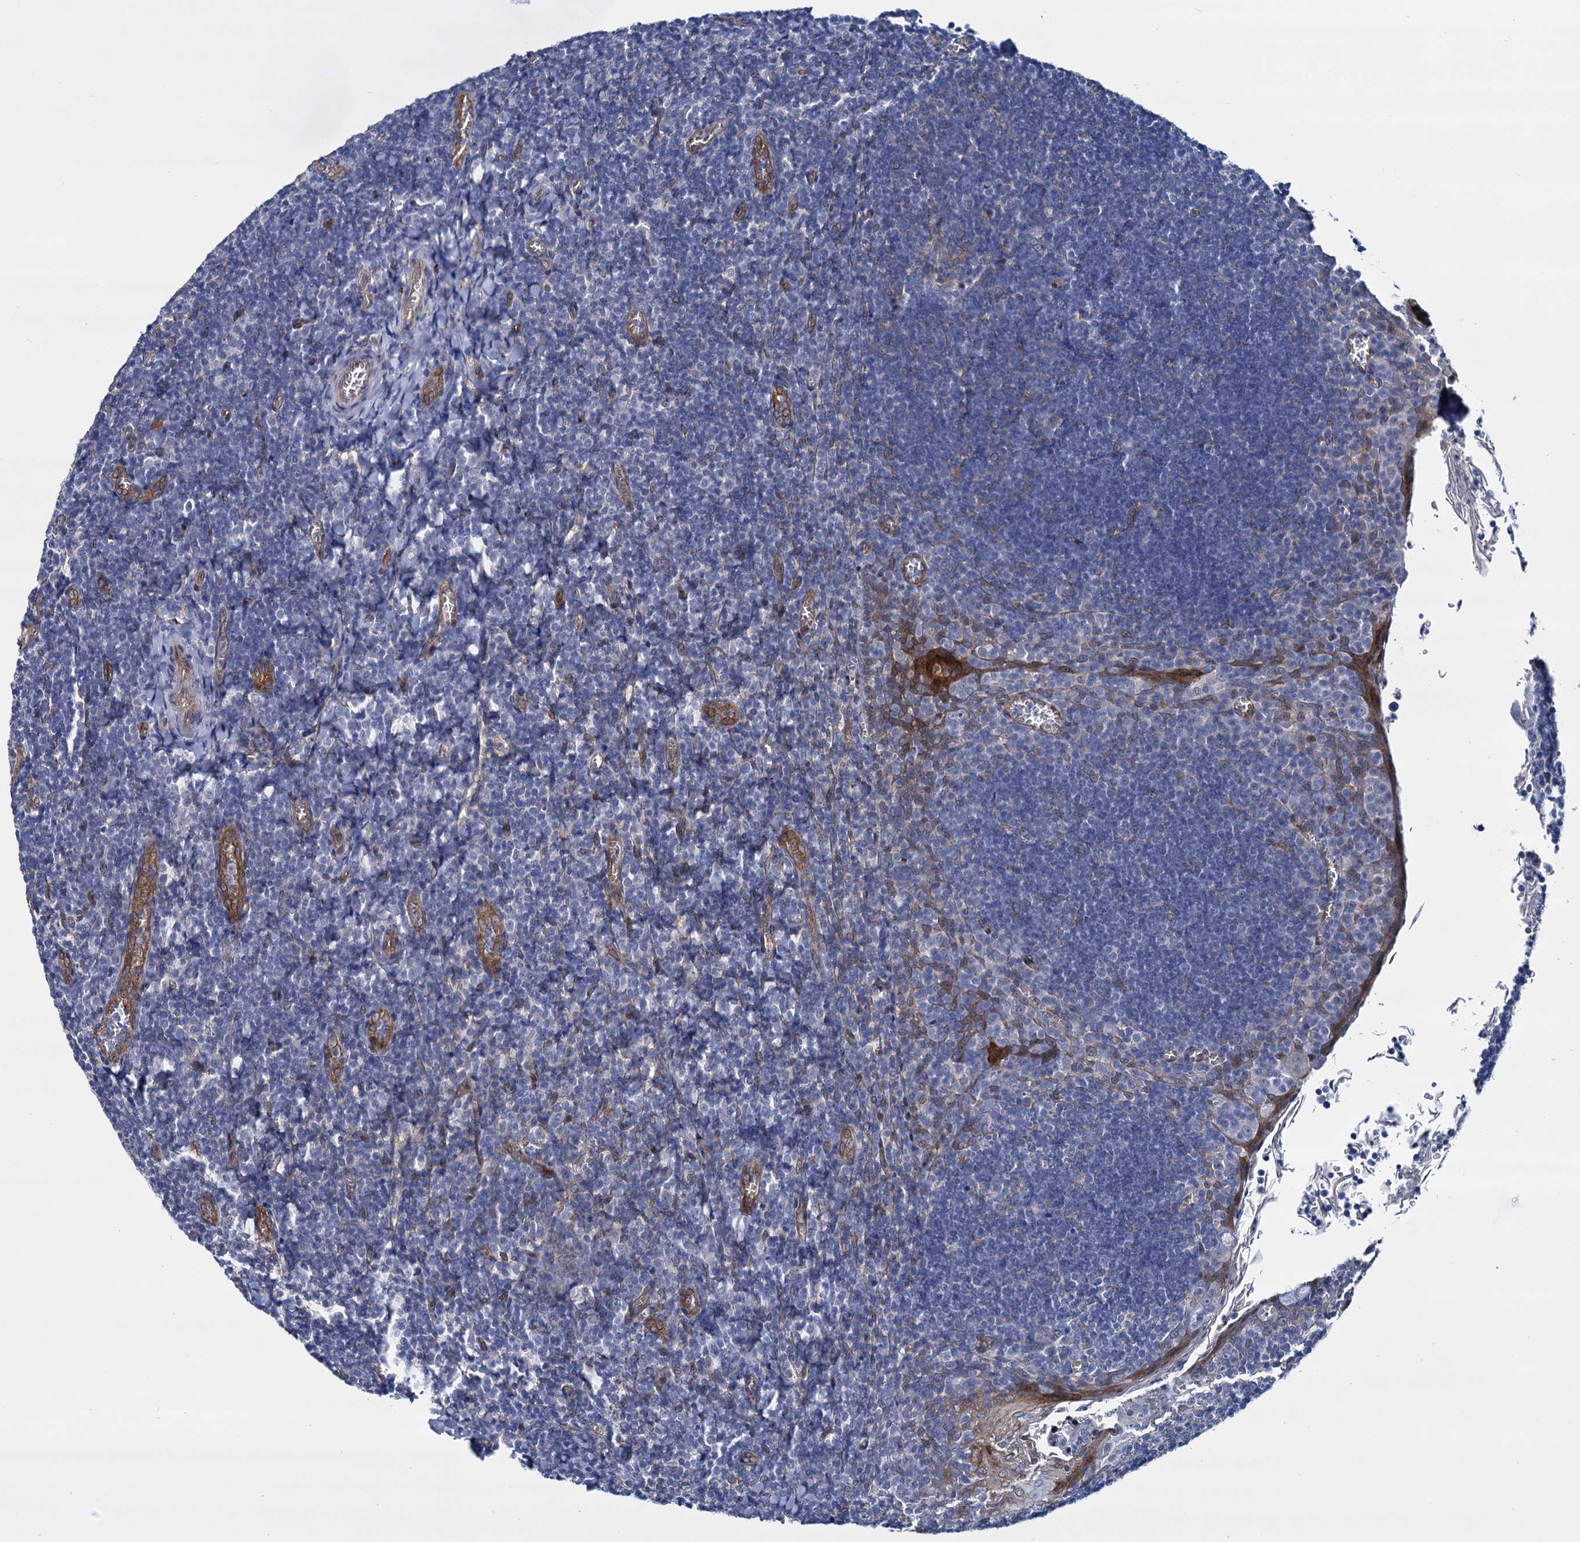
{"staining": {"intensity": "negative", "quantity": "none", "location": "none"}, "tissue": "tonsil", "cell_type": "Germinal center cells", "image_type": "normal", "snomed": [{"axis": "morphology", "description": "Normal tissue, NOS"}, {"axis": "topography", "description": "Tonsil"}], "caption": "An immunohistochemistry (IHC) micrograph of unremarkable tonsil is shown. There is no staining in germinal center cells of tonsil.", "gene": "STXBP1", "patient": {"sex": "male", "age": 27}}